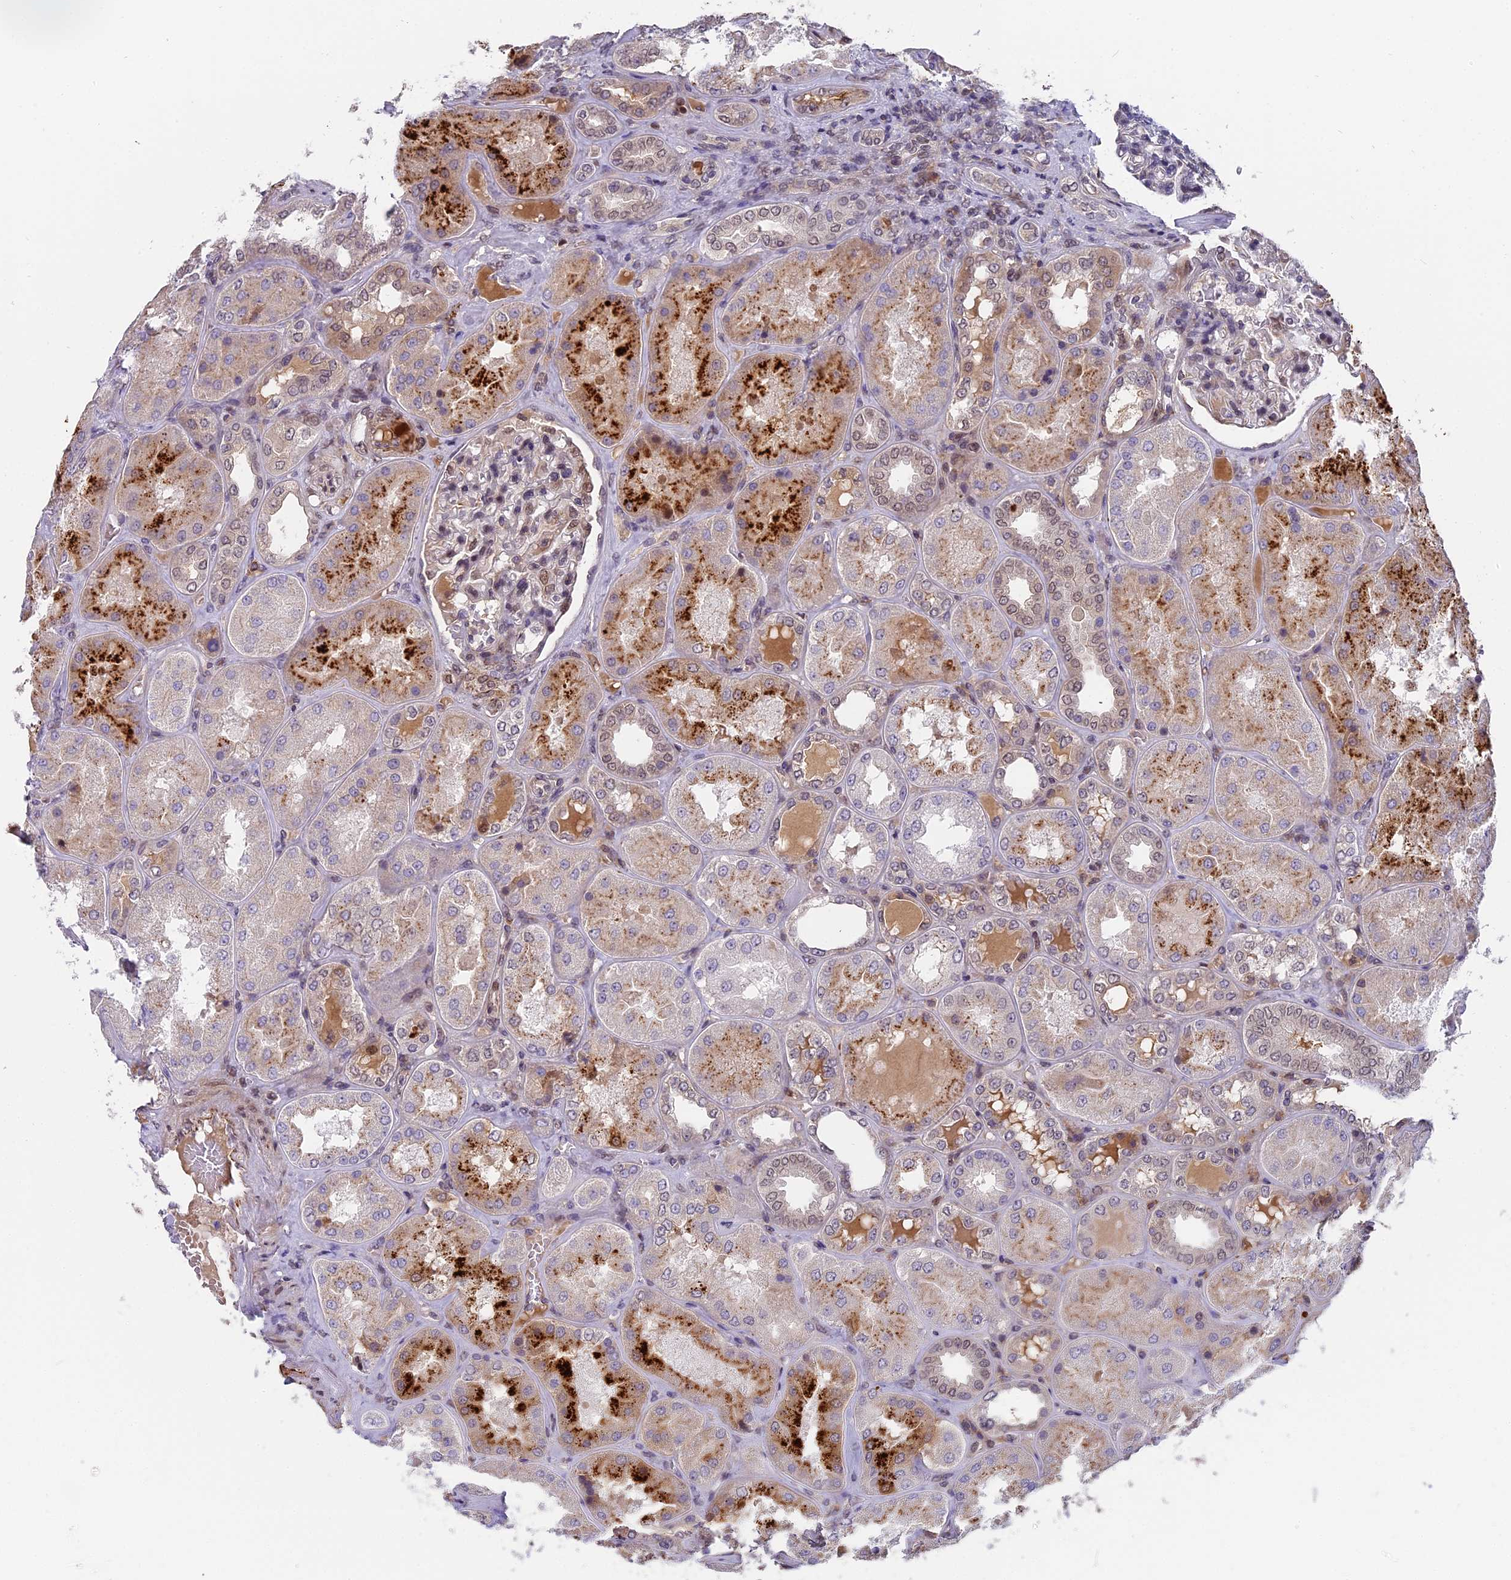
{"staining": {"intensity": "moderate", "quantity": "25%-75%", "location": "nuclear"}, "tissue": "kidney", "cell_type": "Cells in glomeruli", "image_type": "normal", "snomed": [{"axis": "morphology", "description": "Normal tissue, NOS"}, {"axis": "topography", "description": "Kidney"}], "caption": "Kidney was stained to show a protein in brown. There is medium levels of moderate nuclear positivity in about 25%-75% of cells in glomeruli.", "gene": "PYGO1", "patient": {"sex": "female", "age": 56}}